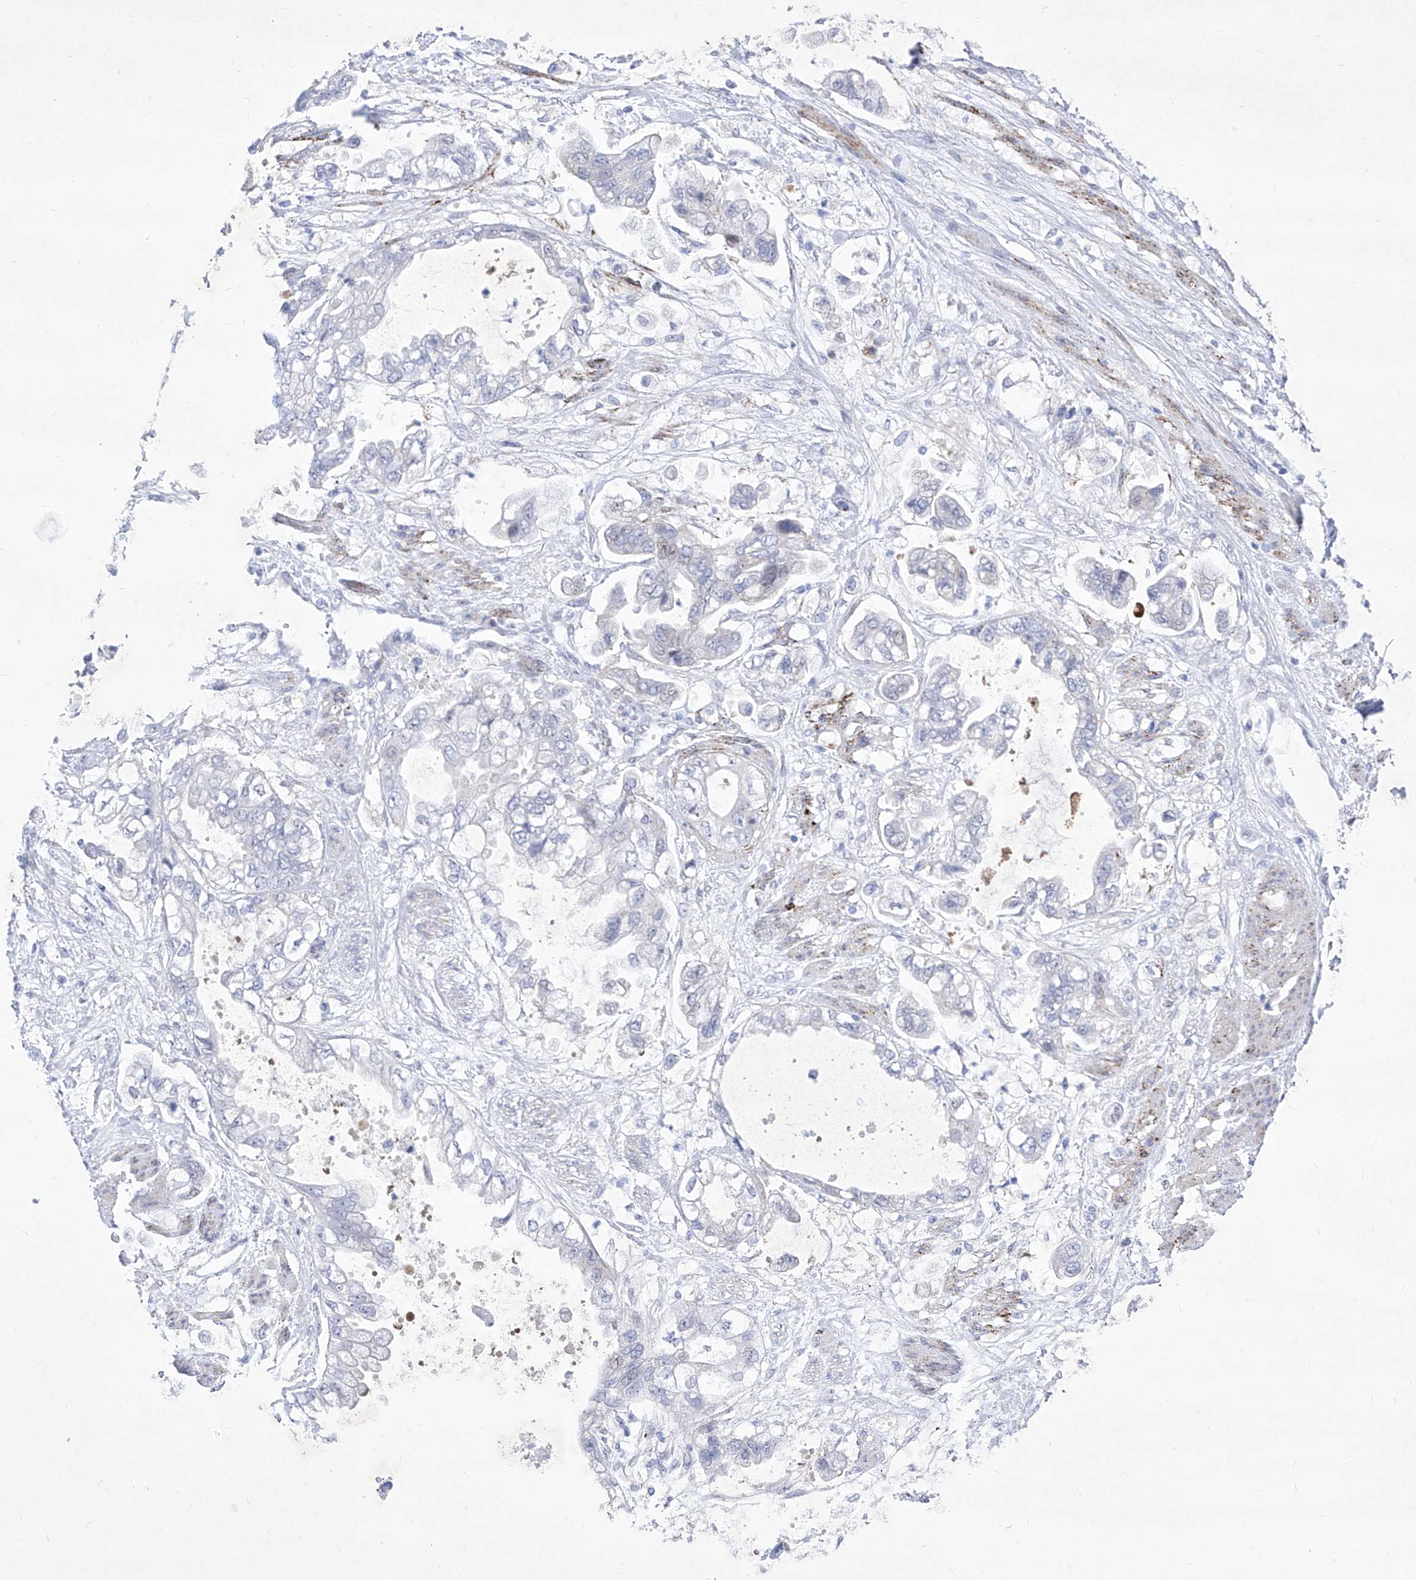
{"staining": {"intensity": "negative", "quantity": "none", "location": "none"}, "tissue": "stomach cancer", "cell_type": "Tumor cells", "image_type": "cancer", "snomed": [{"axis": "morphology", "description": "Adenocarcinoma, NOS"}, {"axis": "topography", "description": "Stomach"}], "caption": "The photomicrograph reveals no staining of tumor cells in adenocarcinoma (stomach). (Brightfield microscopy of DAB (3,3'-diaminobenzidine) immunohistochemistry (IHC) at high magnification).", "gene": "C1orf87", "patient": {"sex": "male", "age": 62}}